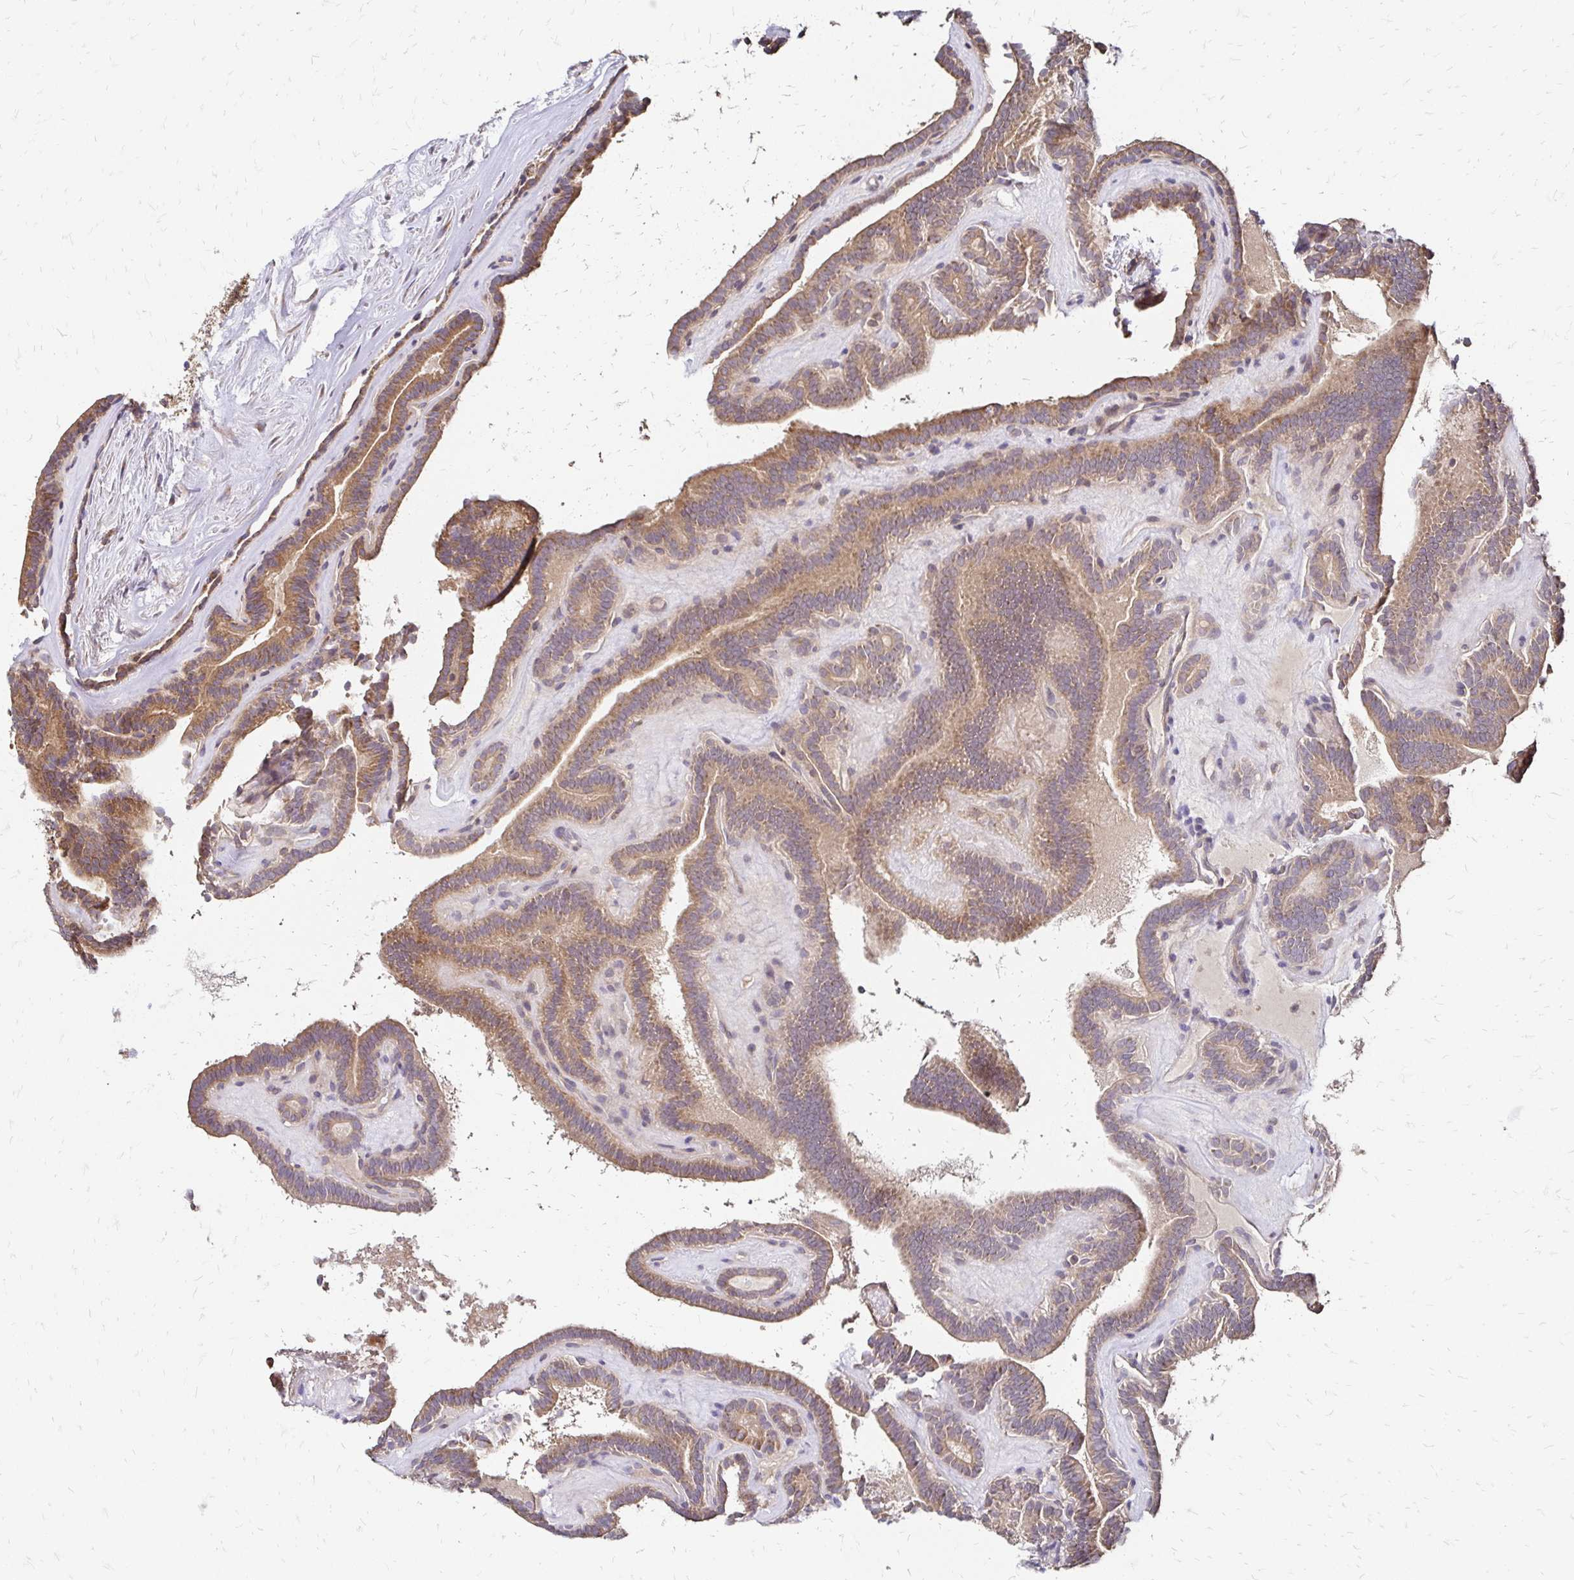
{"staining": {"intensity": "moderate", "quantity": ">75%", "location": "cytoplasmic/membranous"}, "tissue": "thyroid cancer", "cell_type": "Tumor cells", "image_type": "cancer", "snomed": [{"axis": "morphology", "description": "Papillary adenocarcinoma, NOS"}, {"axis": "topography", "description": "Thyroid gland"}], "caption": "Moderate cytoplasmic/membranous positivity for a protein is present in approximately >75% of tumor cells of thyroid papillary adenocarcinoma using immunohistochemistry.", "gene": "ZW10", "patient": {"sex": "female", "age": 21}}